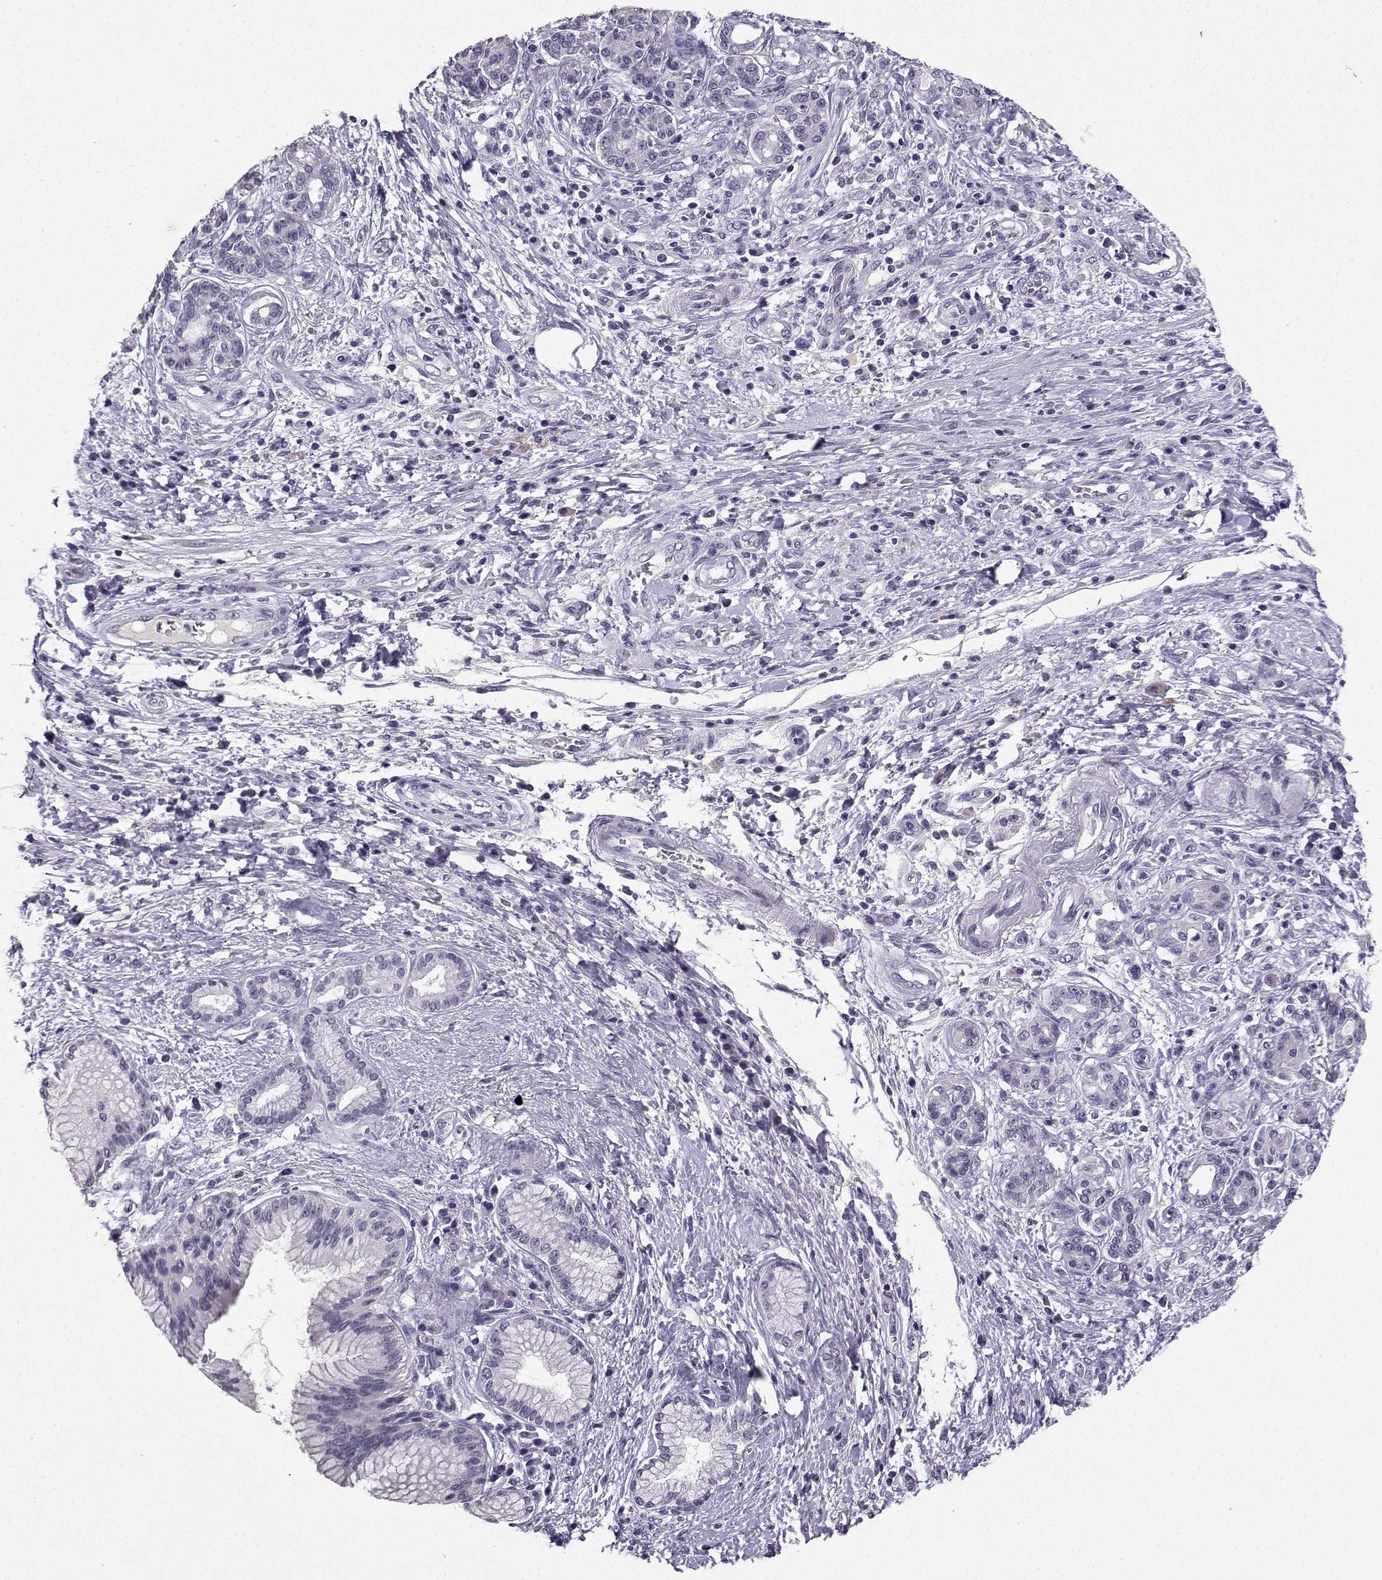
{"staining": {"intensity": "negative", "quantity": "none", "location": "none"}, "tissue": "pancreatic cancer", "cell_type": "Tumor cells", "image_type": "cancer", "snomed": [{"axis": "morphology", "description": "Adenocarcinoma, NOS"}, {"axis": "topography", "description": "Pancreas"}], "caption": "Tumor cells are negative for protein expression in human pancreatic adenocarcinoma.", "gene": "SPAG11B", "patient": {"sex": "female", "age": 73}}